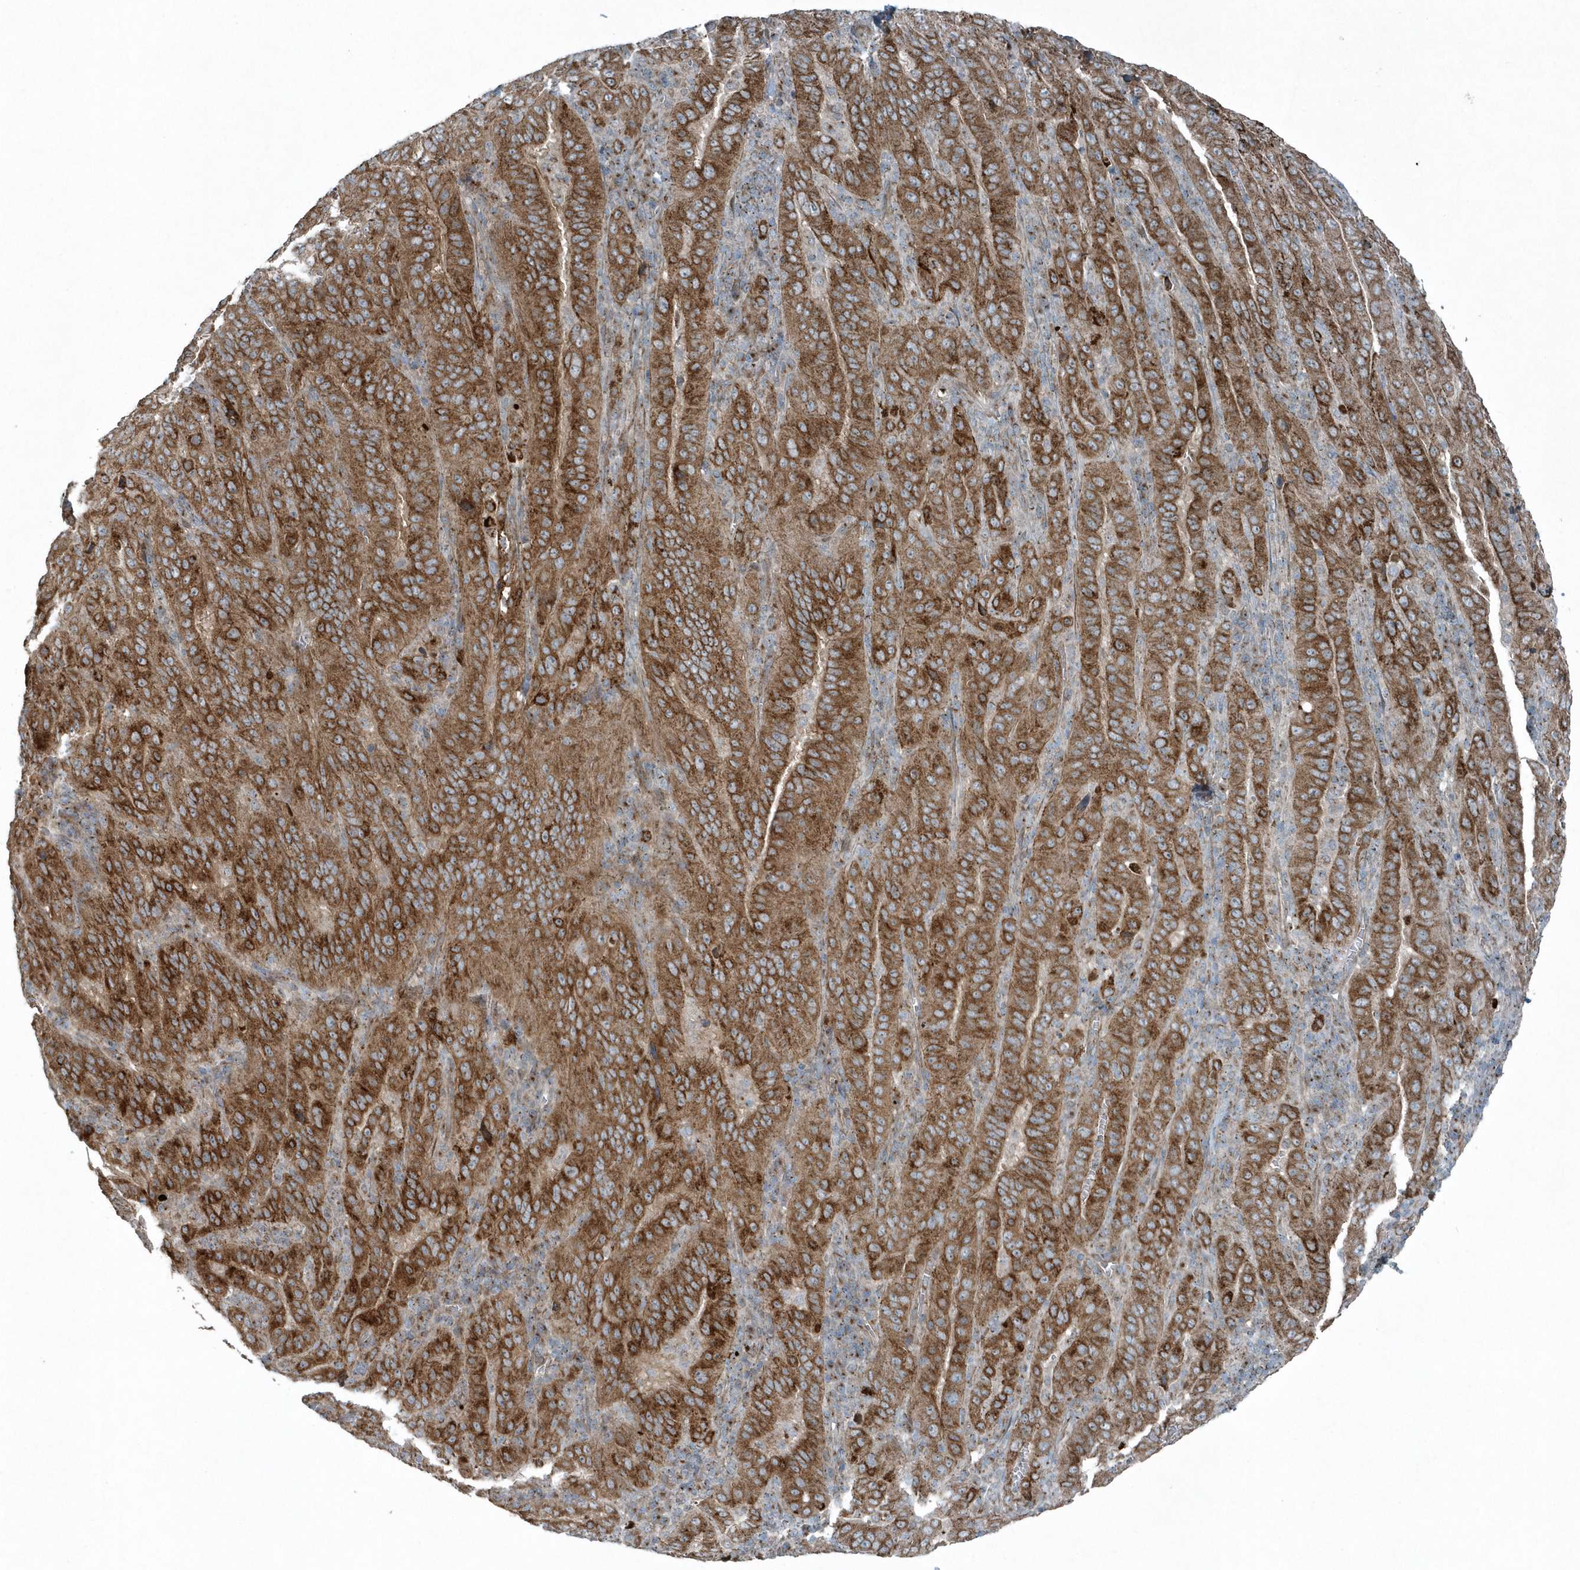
{"staining": {"intensity": "strong", "quantity": ">75%", "location": "cytoplasmic/membranous"}, "tissue": "pancreatic cancer", "cell_type": "Tumor cells", "image_type": "cancer", "snomed": [{"axis": "morphology", "description": "Adenocarcinoma, NOS"}, {"axis": "topography", "description": "Pancreas"}], "caption": "Protein staining exhibits strong cytoplasmic/membranous expression in approximately >75% of tumor cells in pancreatic cancer.", "gene": "GCC2", "patient": {"sex": "male", "age": 63}}